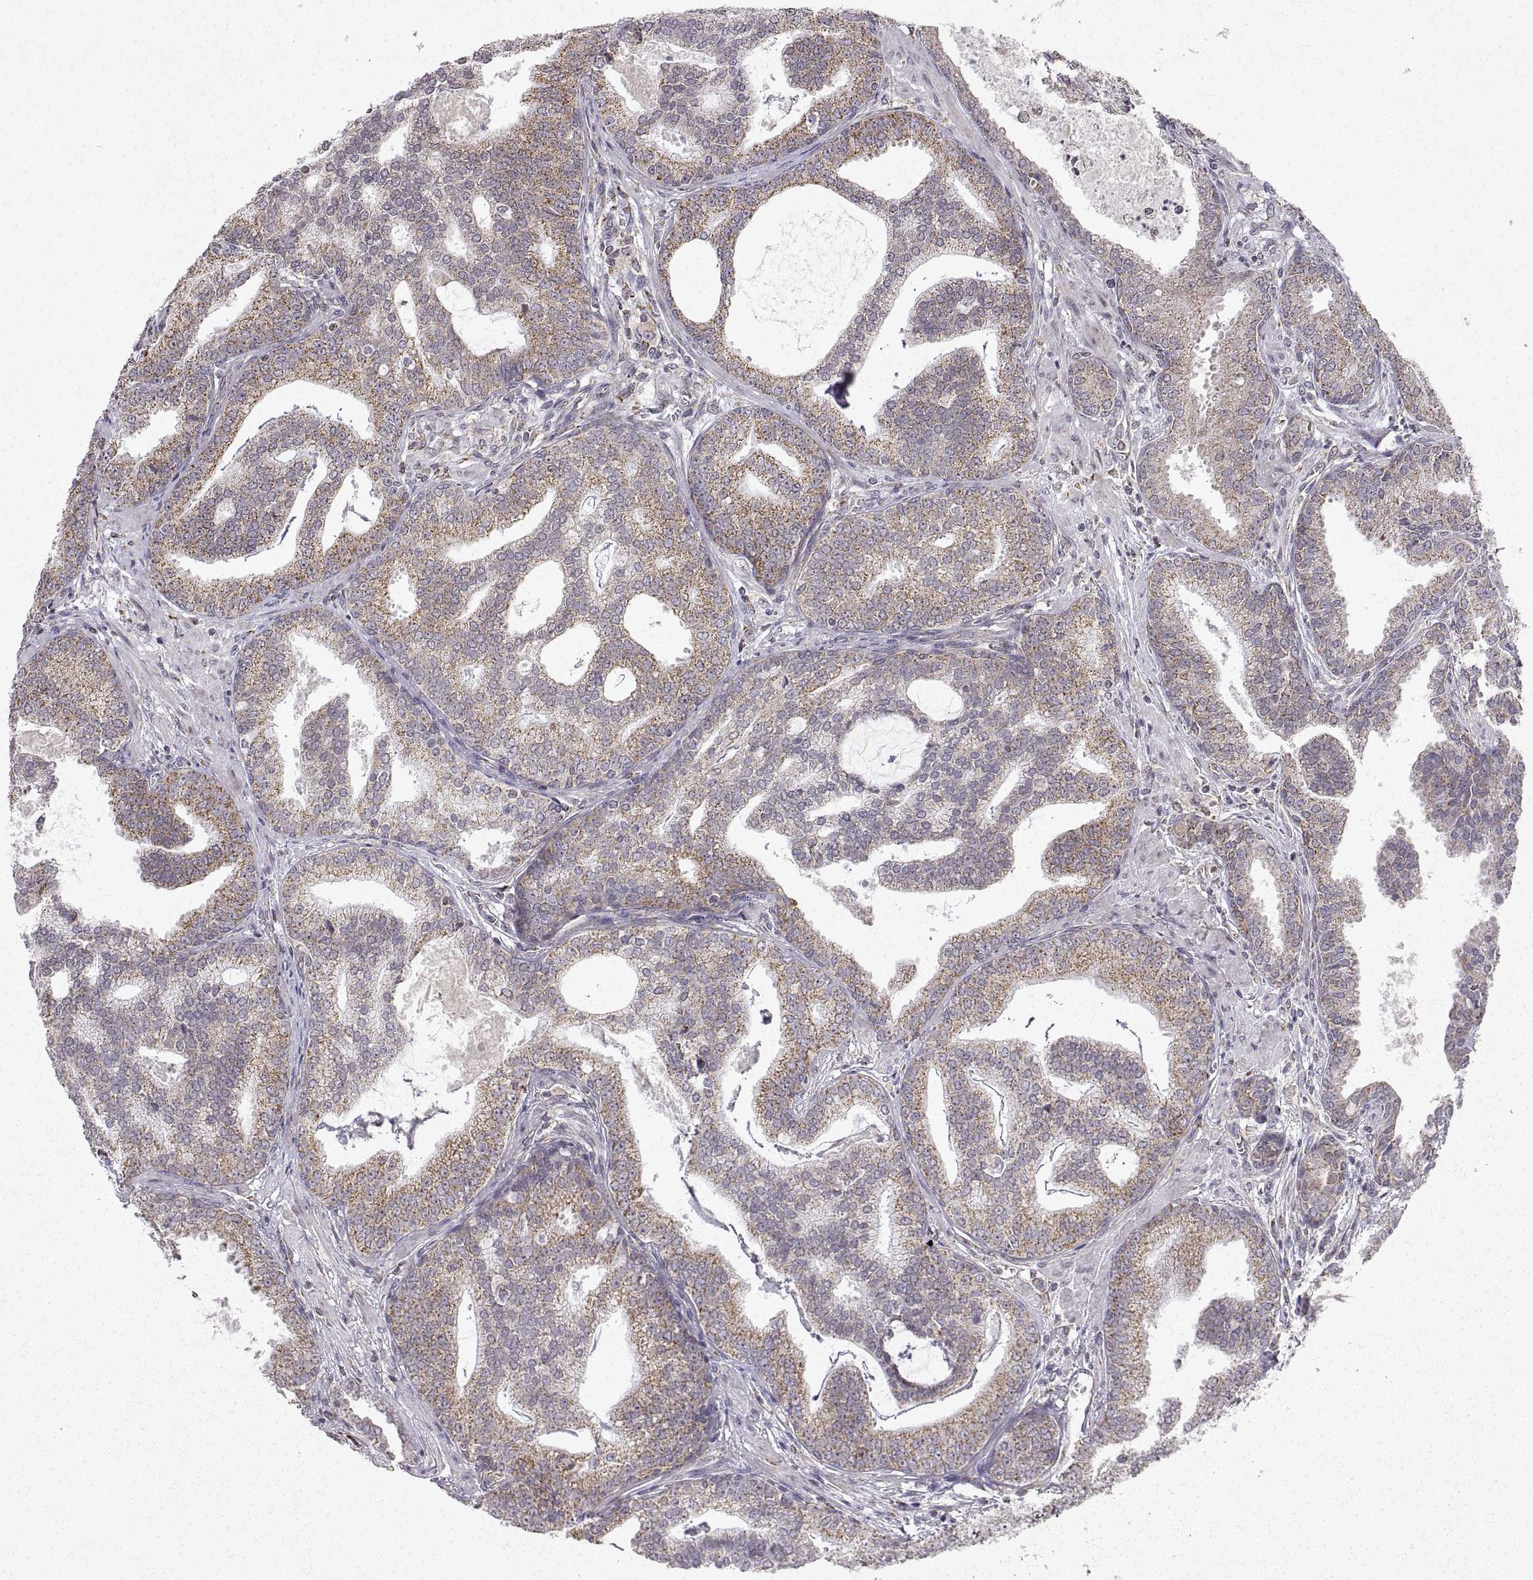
{"staining": {"intensity": "weak", "quantity": "25%-75%", "location": "cytoplasmic/membranous"}, "tissue": "prostate cancer", "cell_type": "Tumor cells", "image_type": "cancer", "snomed": [{"axis": "morphology", "description": "Adenocarcinoma, NOS"}, {"axis": "topography", "description": "Prostate"}], "caption": "Prostate adenocarcinoma stained with DAB IHC demonstrates low levels of weak cytoplasmic/membranous staining in approximately 25%-75% of tumor cells.", "gene": "MANBAL", "patient": {"sex": "male", "age": 64}}